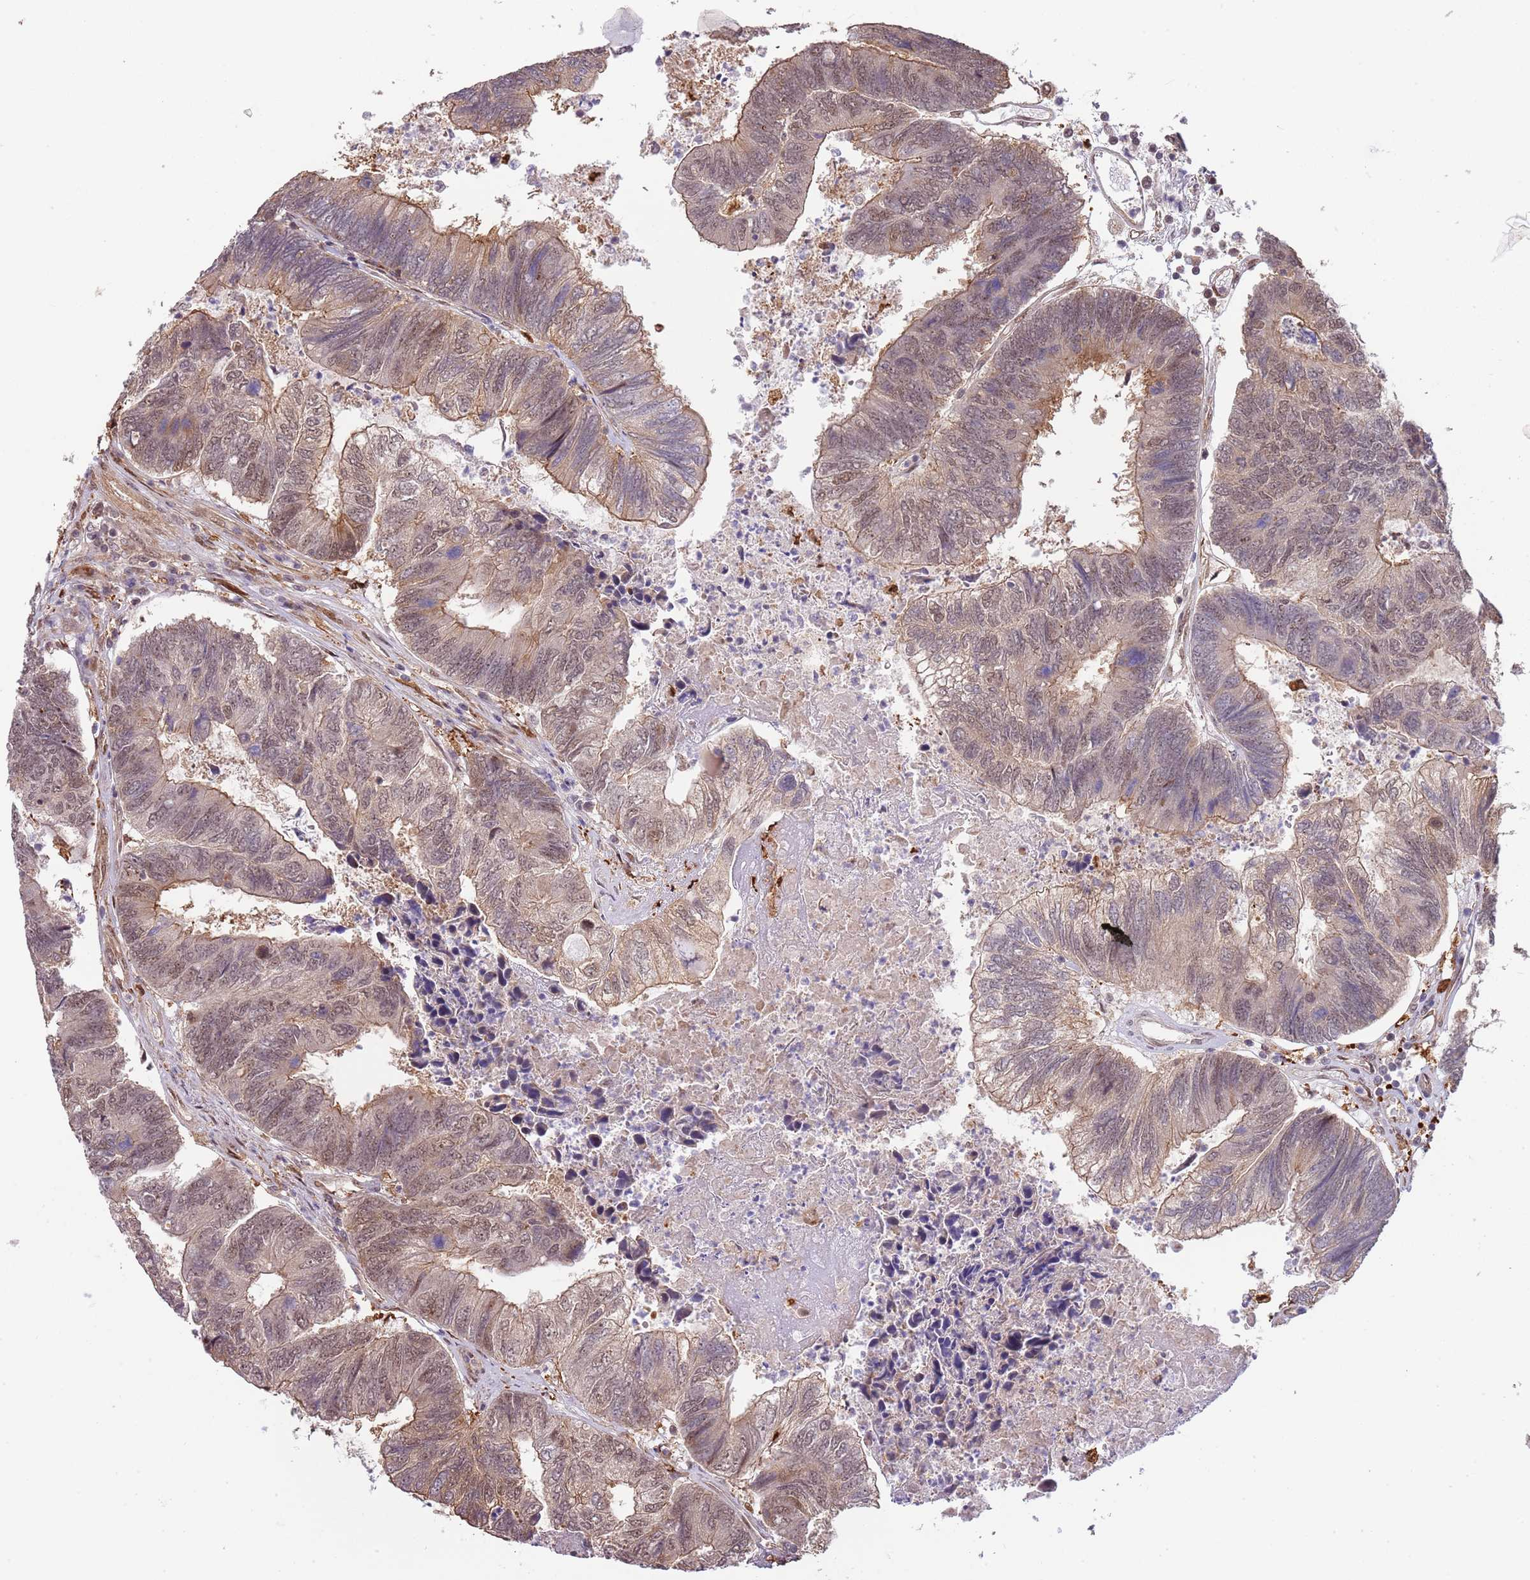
{"staining": {"intensity": "moderate", "quantity": "25%-75%", "location": "cytoplasmic/membranous,nuclear"}, "tissue": "colorectal cancer", "cell_type": "Tumor cells", "image_type": "cancer", "snomed": [{"axis": "morphology", "description": "Adenocarcinoma, NOS"}, {"axis": "topography", "description": "Colon"}], "caption": "Human colorectal cancer stained for a protein (brown) shows moderate cytoplasmic/membranous and nuclear positive staining in approximately 25%-75% of tumor cells.", "gene": "PLSCR5", "patient": {"sex": "female", "age": 67}}